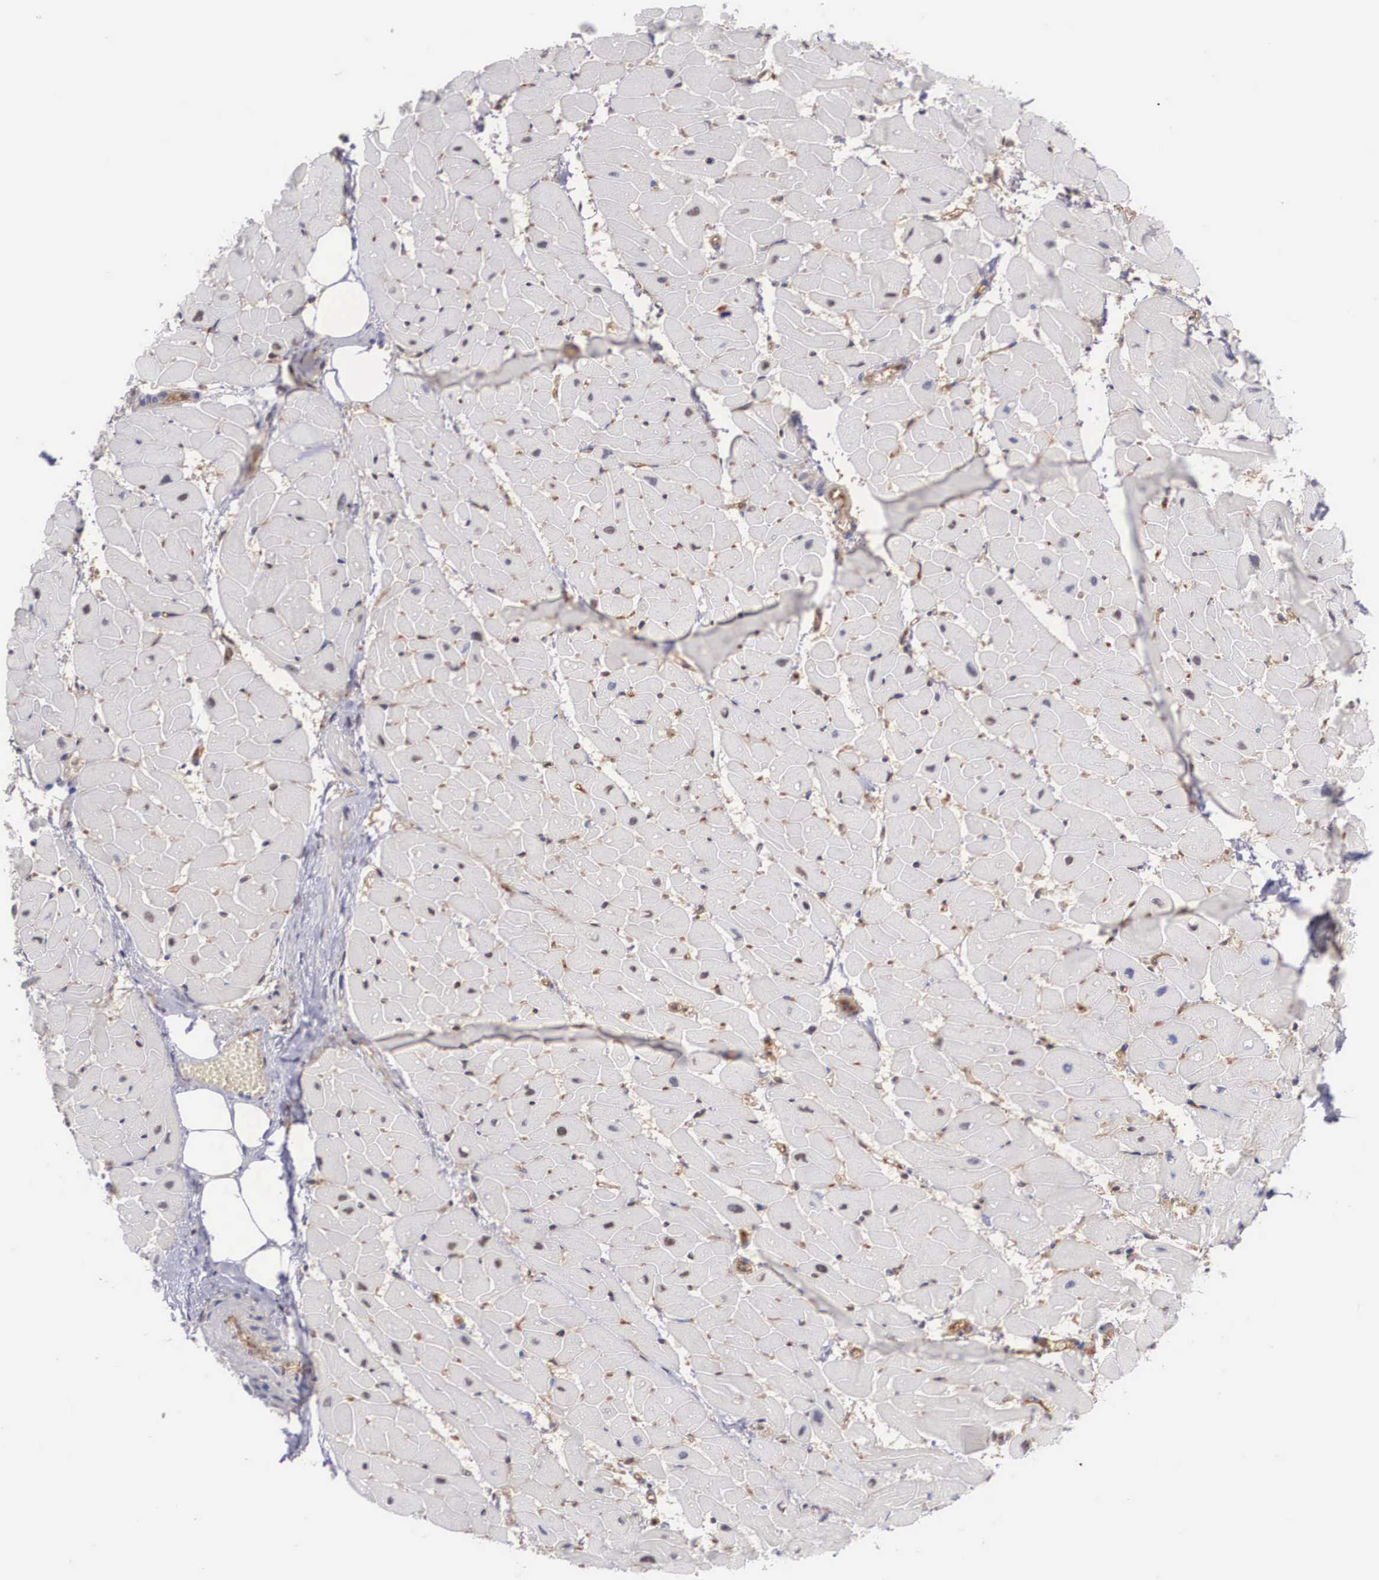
{"staining": {"intensity": "negative", "quantity": "none", "location": "none"}, "tissue": "heart muscle", "cell_type": "Cardiomyocytes", "image_type": "normal", "snomed": [{"axis": "morphology", "description": "Normal tissue, NOS"}, {"axis": "topography", "description": "Heart"}], "caption": "Immunohistochemistry (IHC) photomicrograph of unremarkable heart muscle: heart muscle stained with DAB displays no significant protein expression in cardiomyocytes. (DAB immunohistochemistry with hematoxylin counter stain).", "gene": "NR4A2", "patient": {"sex": "female", "age": 19}}